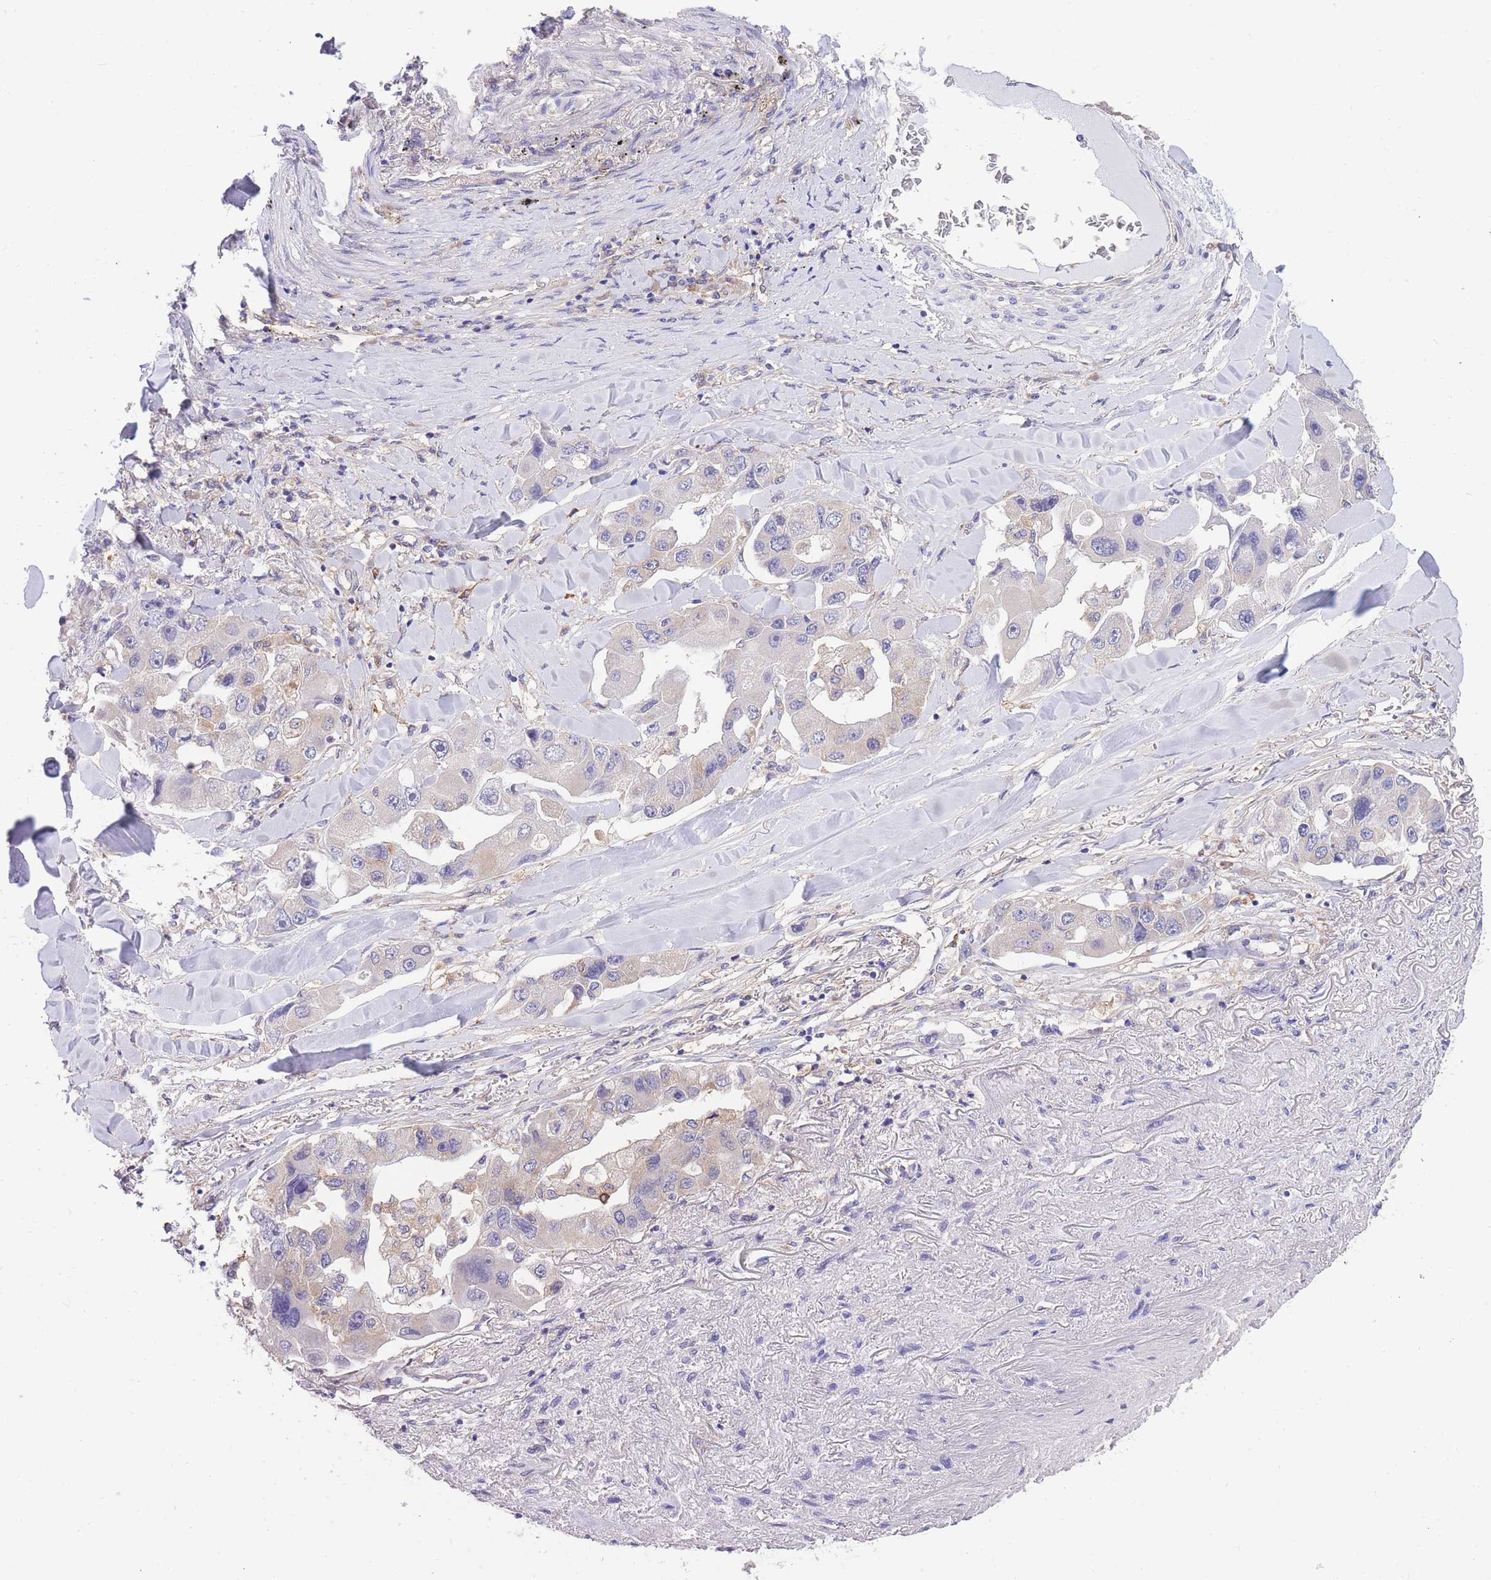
{"staining": {"intensity": "weak", "quantity": "<25%", "location": "cytoplasmic/membranous"}, "tissue": "lung cancer", "cell_type": "Tumor cells", "image_type": "cancer", "snomed": [{"axis": "morphology", "description": "Adenocarcinoma, NOS"}, {"axis": "topography", "description": "Lung"}], "caption": "Lung cancer stained for a protein using immunohistochemistry demonstrates no staining tumor cells.", "gene": "NAMPT", "patient": {"sex": "female", "age": 54}}